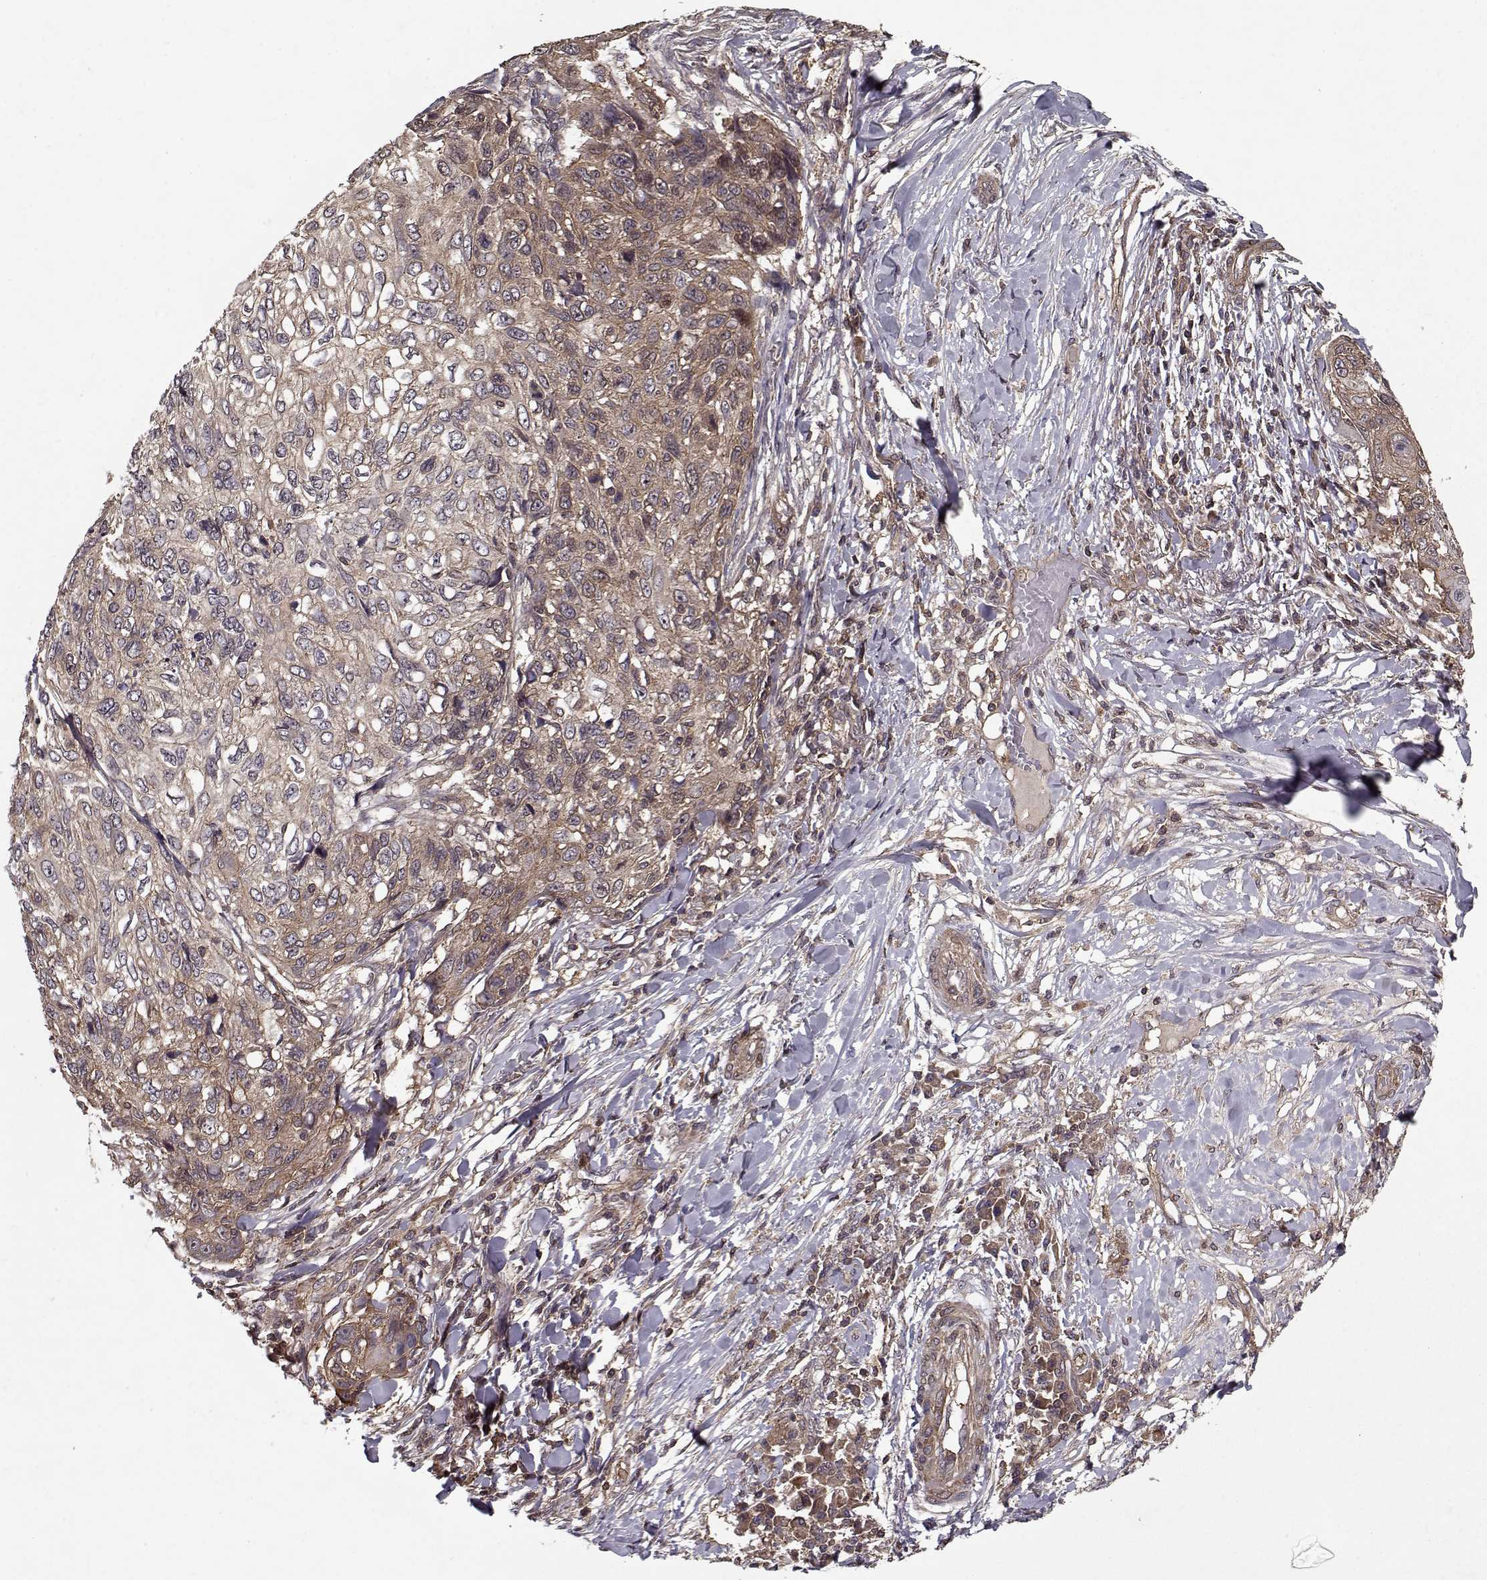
{"staining": {"intensity": "weak", "quantity": "25%-75%", "location": "cytoplasmic/membranous"}, "tissue": "skin cancer", "cell_type": "Tumor cells", "image_type": "cancer", "snomed": [{"axis": "morphology", "description": "Squamous cell carcinoma, NOS"}, {"axis": "topography", "description": "Skin"}], "caption": "Squamous cell carcinoma (skin) stained with a brown dye demonstrates weak cytoplasmic/membranous positive staining in about 25%-75% of tumor cells.", "gene": "PPP1R12A", "patient": {"sex": "male", "age": 92}}